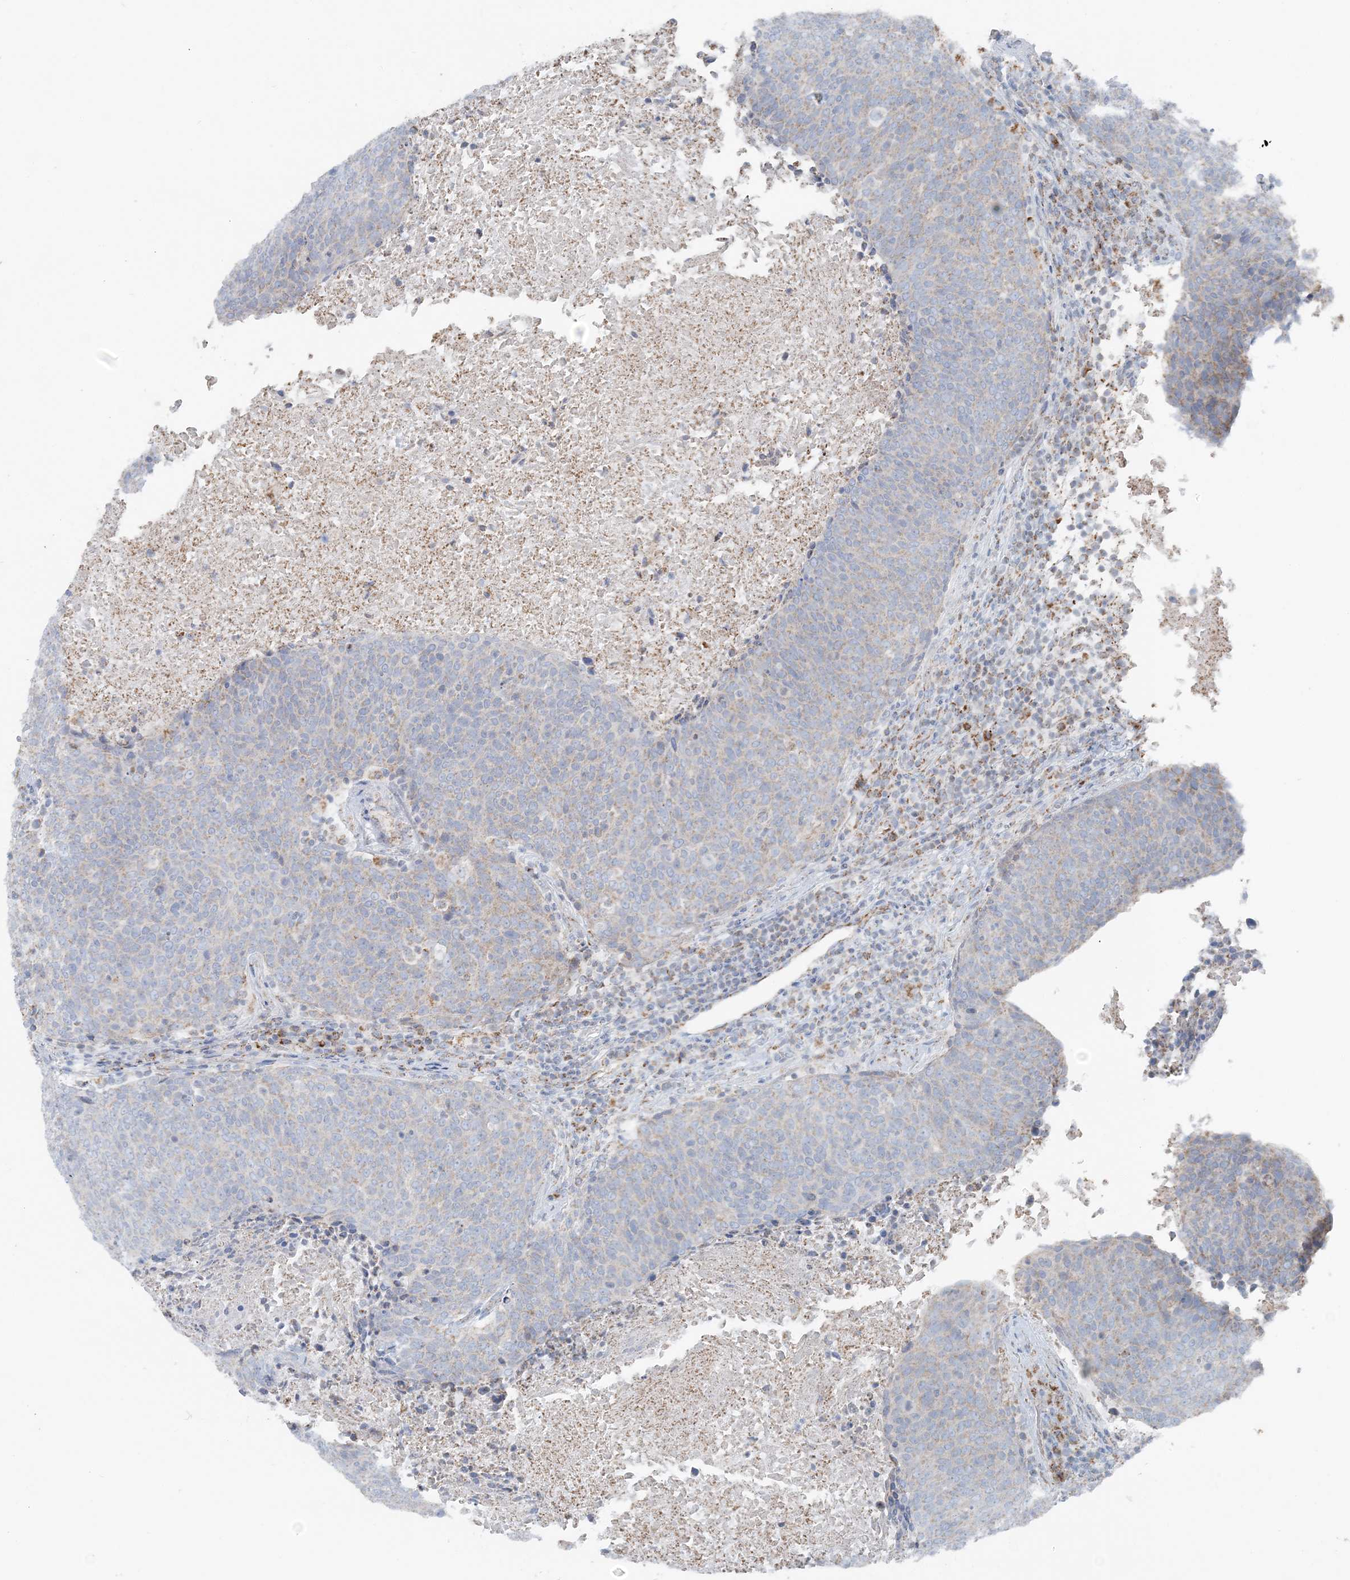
{"staining": {"intensity": "weak", "quantity": "<25%", "location": "cytoplasmic/membranous"}, "tissue": "head and neck cancer", "cell_type": "Tumor cells", "image_type": "cancer", "snomed": [{"axis": "morphology", "description": "Squamous cell carcinoma, NOS"}, {"axis": "morphology", "description": "Squamous cell carcinoma, metastatic, NOS"}, {"axis": "topography", "description": "Lymph node"}, {"axis": "topography", "description": "Head-Neck"}], "caption": "Tumor cells are negative for protein expression in human metastatic squamous cell carcinoma (head and neck).", "gene": "PCCB", "patient": {"sex": "male", "age": 62}}